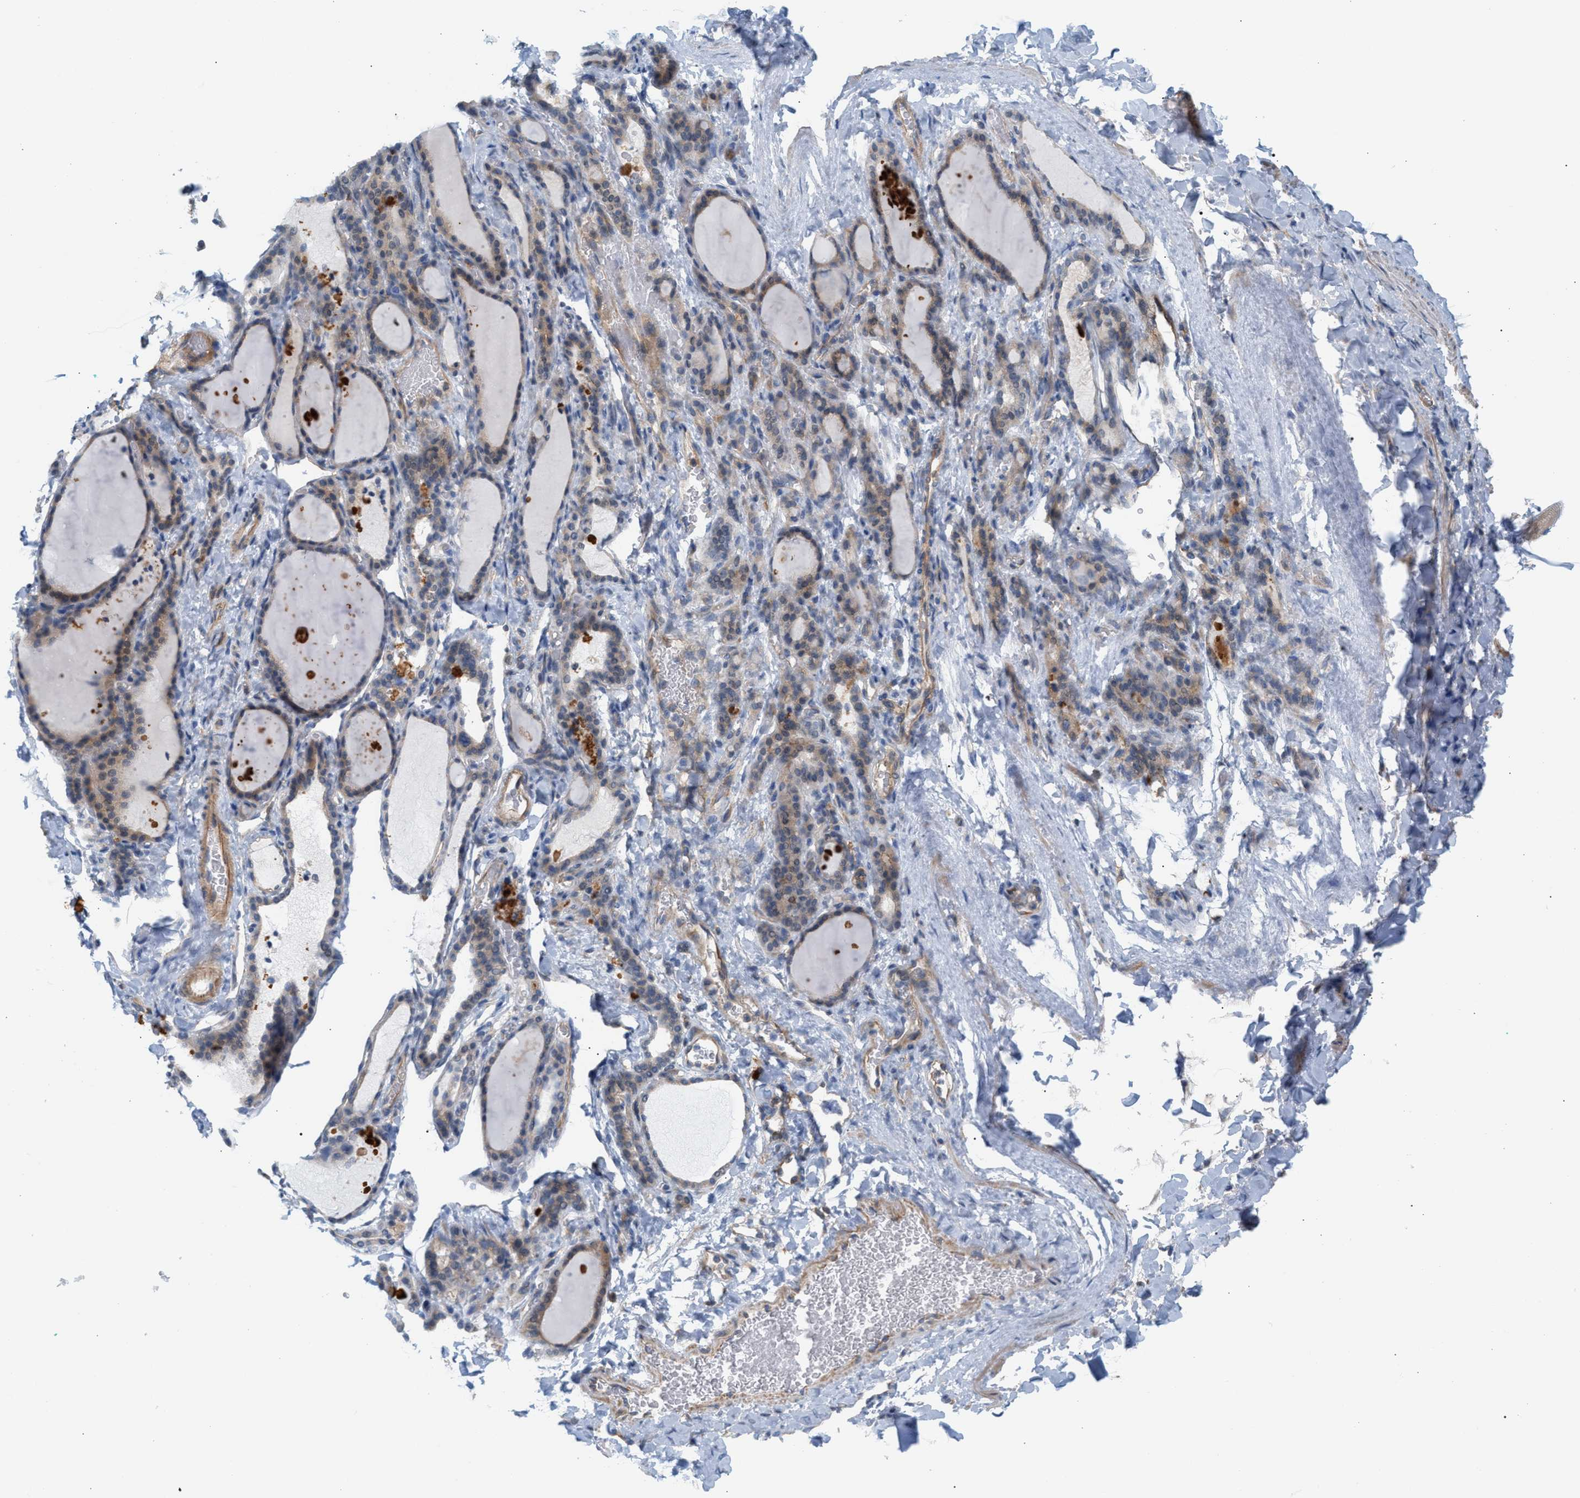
{"staining": {"intensity": "weak", "quantity": "25%-75%", "location": "cytoplasmic/membranous"}, "tissue": "thyroid gland", "cell_type": "Glandular cells", "image_type": "normal", "snomed": [{"axis": "morphology", "description": "Normal tissue, NOS"}, {"axis": "topography", "description": "Thyroid gland"}], "caption": "Approximately 25%-75% of glandular cells in normal human thyroid gland display weak cytoplasmic/membranous protein expression as visualized by brown immunohistochemical staining.", "gene": "LRCH1", "patient": {"sex": "female", "age": 28}}